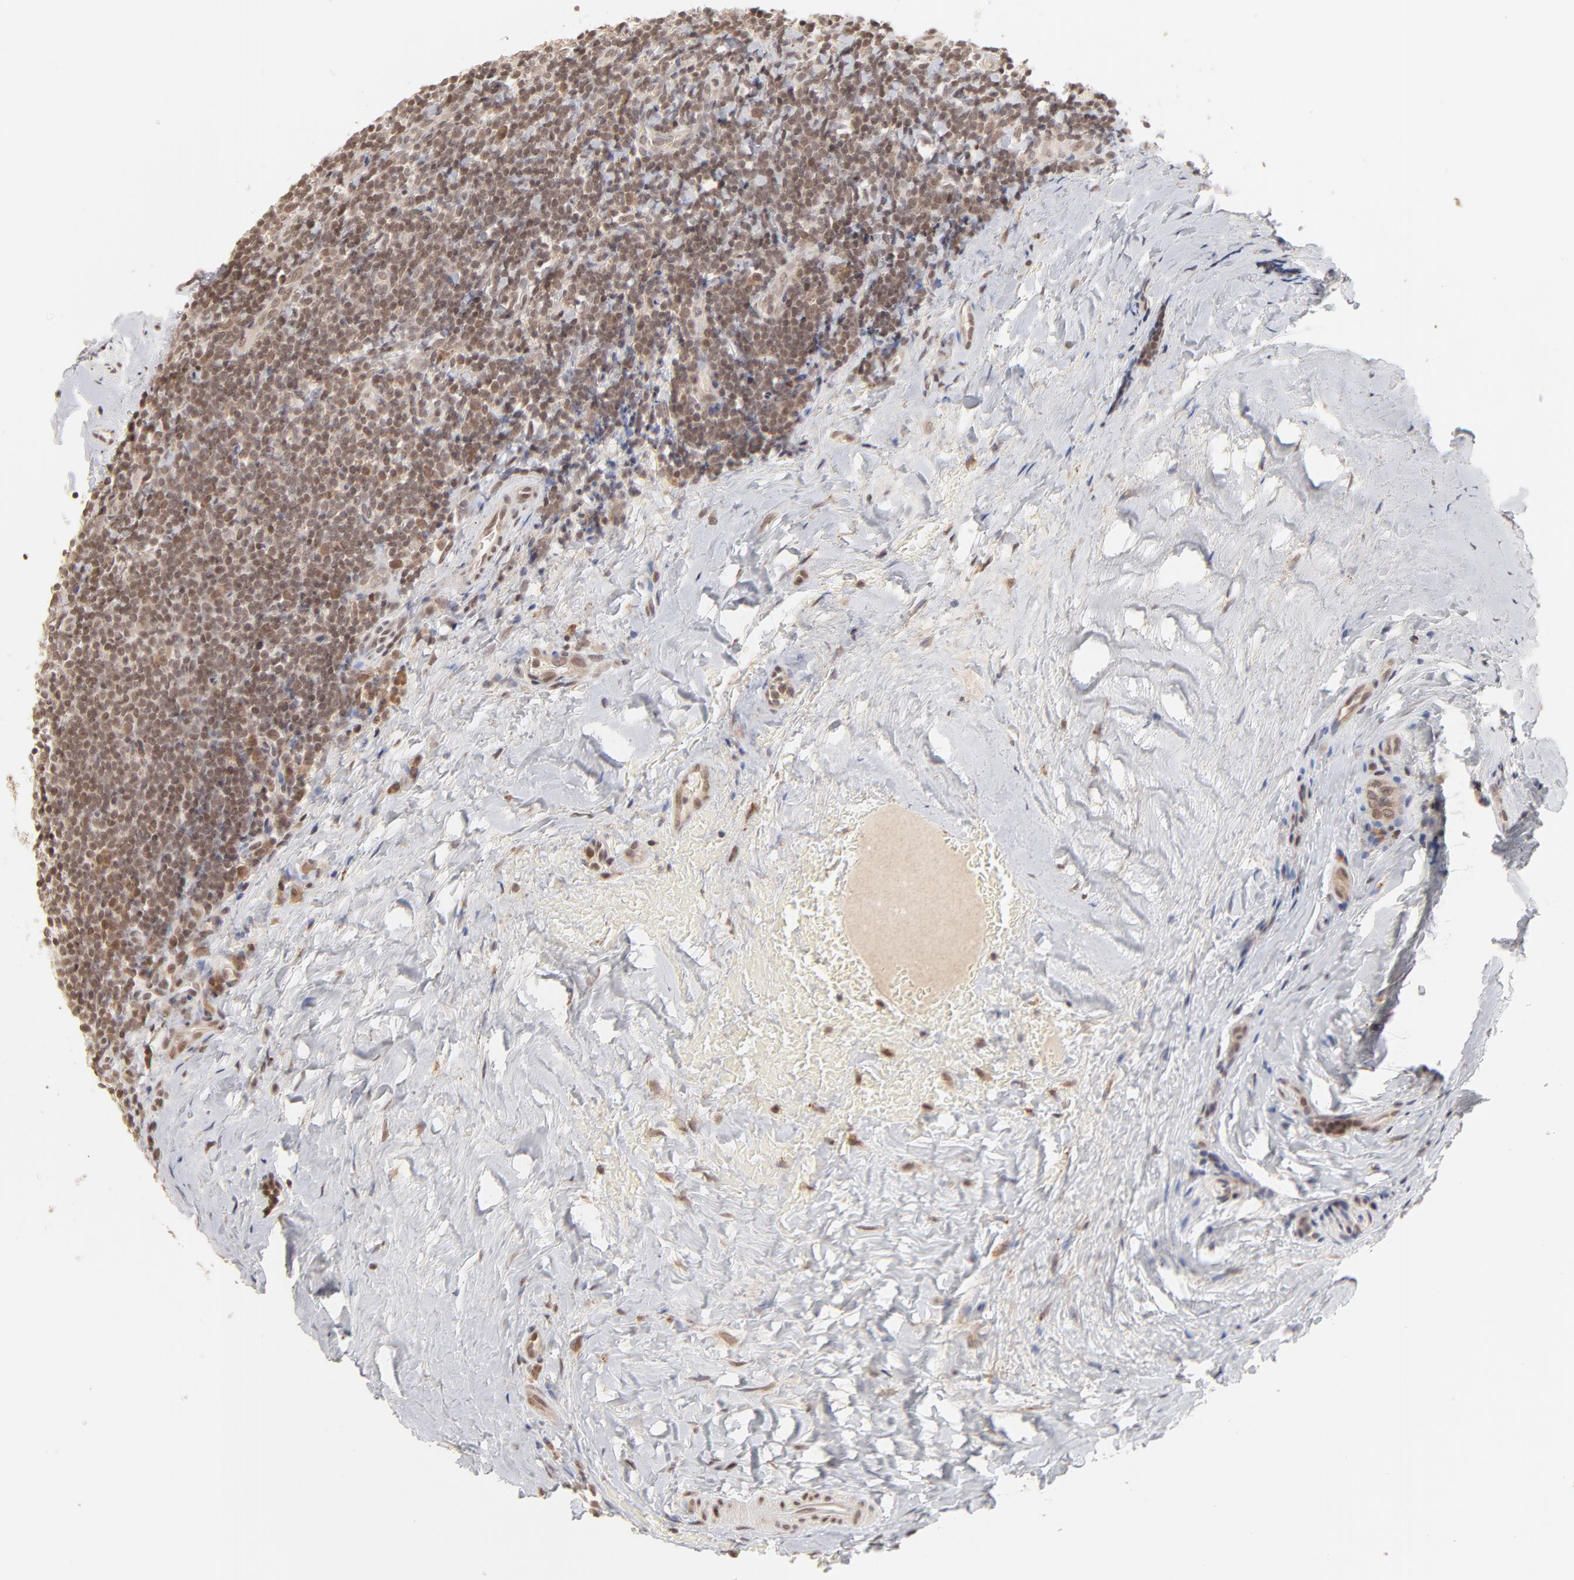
{"staining": {"intensity": "weak", "quantity": ">75%", "location": "nuclear"}, "tissue": "tonsil", "cell_type": "Germinal center cells", "image_type": "normal", "snomed": [{"axis": "morphology", "description": "Normal tissue, NOS"}, {"axis": "topography", "description": "Tonsil"}], "caption": "Normal tonsil reveals weak nuclear positivity in approximately >75% of germinal center cells.", "gene": "ARIH1", "patient": {"sex": "male", "age": 31}}